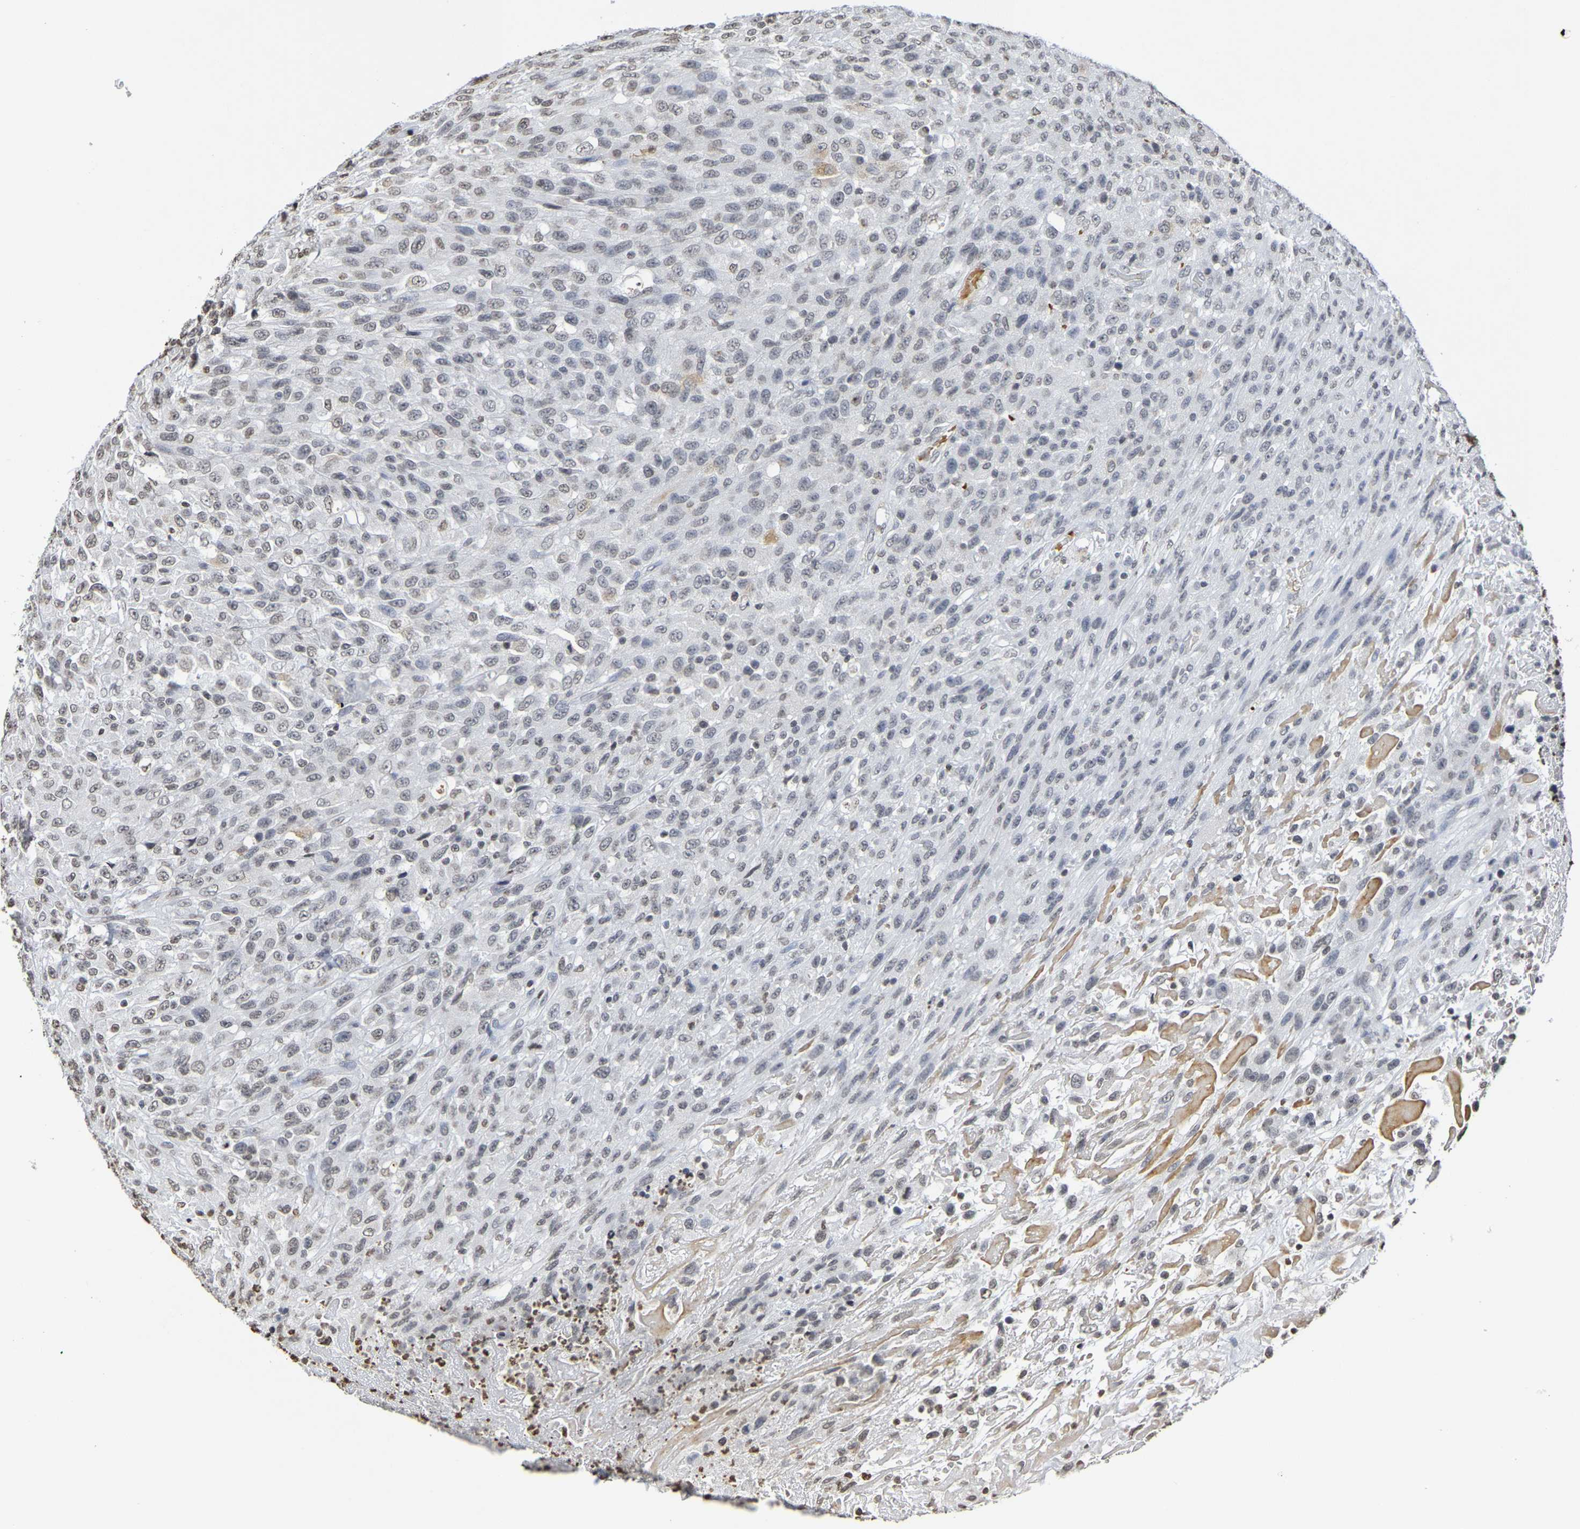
{"staining": {"intensity": "negative", "quantity": "none", "location": "none"}, "tissue": "urothelial cancer", "cell_type": "Tumor cells", "image_type": "cancer", "snomed": [{"axis": "morphology", "description": "Urothelial carcinoma, High grade"}, {"axis": "topography", "description": "Urinary bladder"}], "caption": "A photomicrograph of human urothelial cancer is negative for staining in tumor cells.", "gene": "ATF4", "patient": {"sex": "male", "age": 66}}